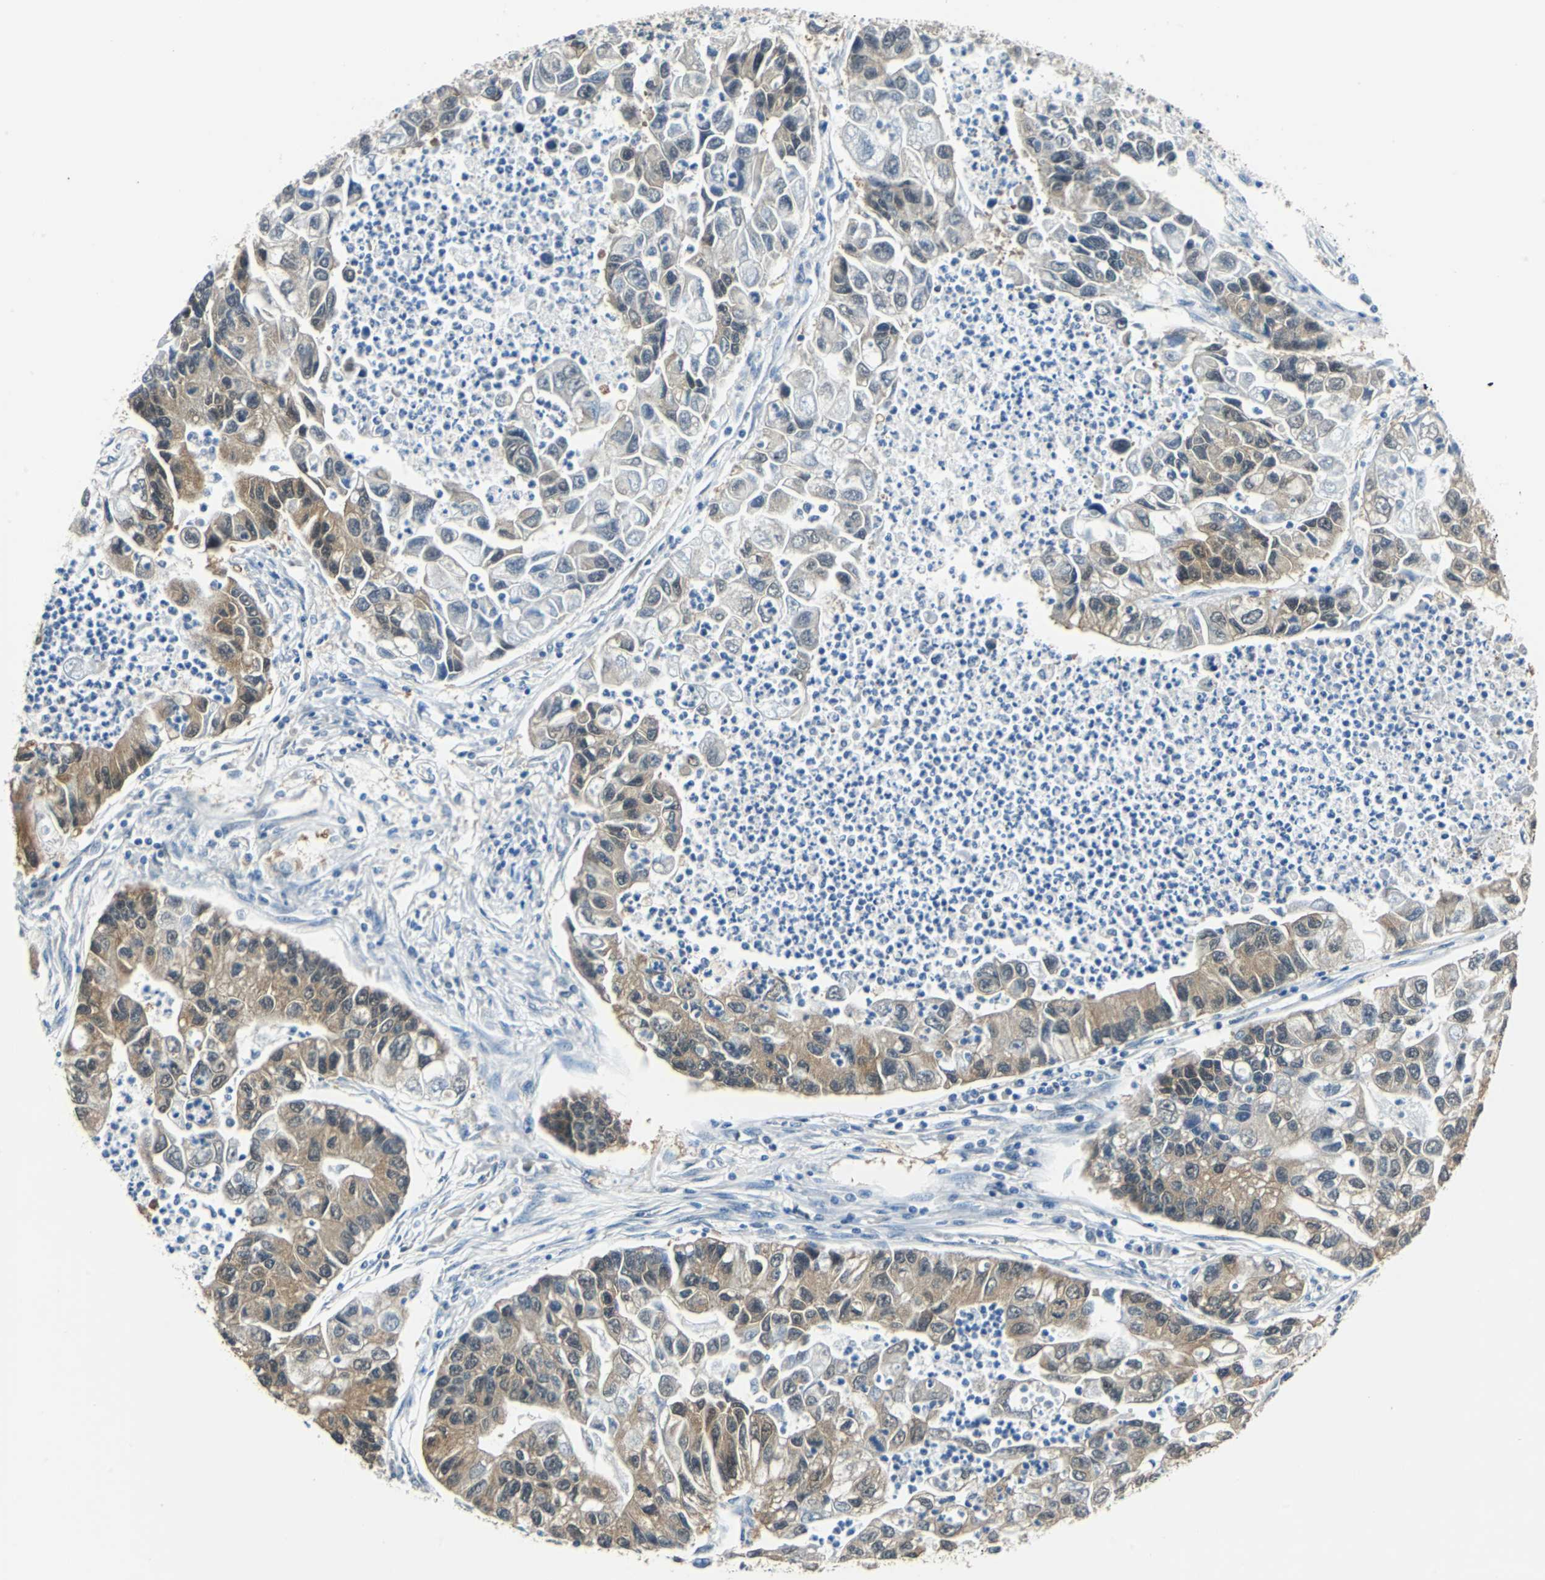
{"staining": {"intensity": "moderate", "quantity": ">75%", "location": "cytoplasmic/membranous"}, "tissue": "lung cancer", "cell_type": "Tumor cells", "image_type": "cancer", "snomed": [{"axis": "morphology", "description": "Adenocarcinoma, NOS"}, {"axis": "topography", "description": "Lung"}], "caption": "Tumor cells demonstrate medium levels of moderate cytoplasmic/membranous staining in about >75% of cells in human lung cancer (adenocarcinoma).", "gene": "FKBP4", "patient": {"sex": "female", "age": 51}}